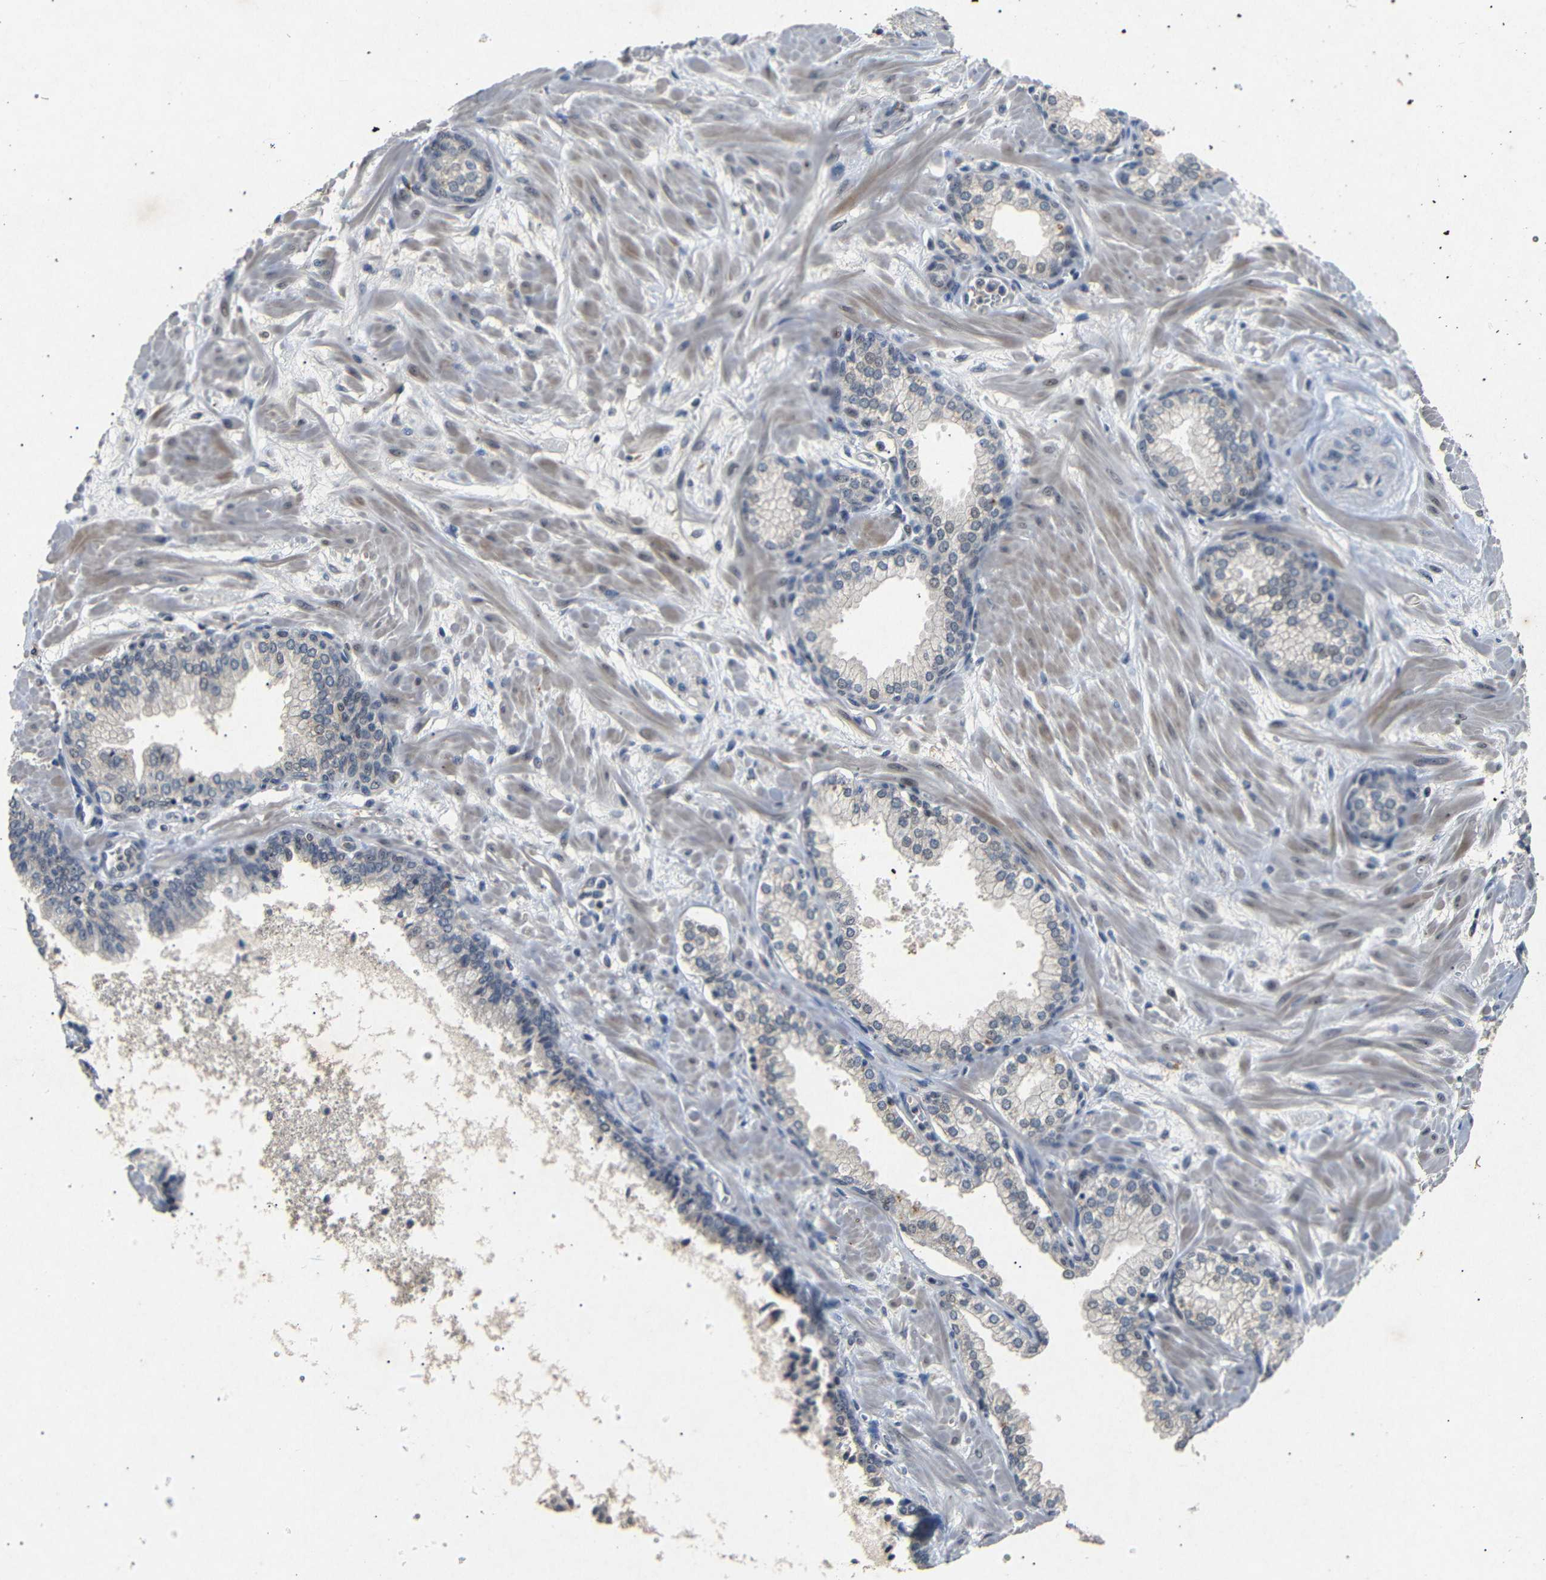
{"staining": {"intensity": "weak", "quantity": "<25%", "location": "nuclear"}, "tissue": "prostate", "cell_type": "Glandular cells", "image_type": "normal", "snomed": [{"axis": "morphology", "description": "Normal tissue, NOS"}, {"axis": "morphology", "description": "Urothelial carcinoma, Low grade"}, {"axis": "topography", "description": "Urinary bladder"}, {"axis": "topography", "description": "Prostate"}], "caption": "IHC image of unremarkable human prostate stained for a protein (brown), which exhibits no positivity in glandular cells. (Brightfield microscopy of DAB IHC at high magnification).", "gene": "PARN", "patient": {"sex": "male", "age": 60}}